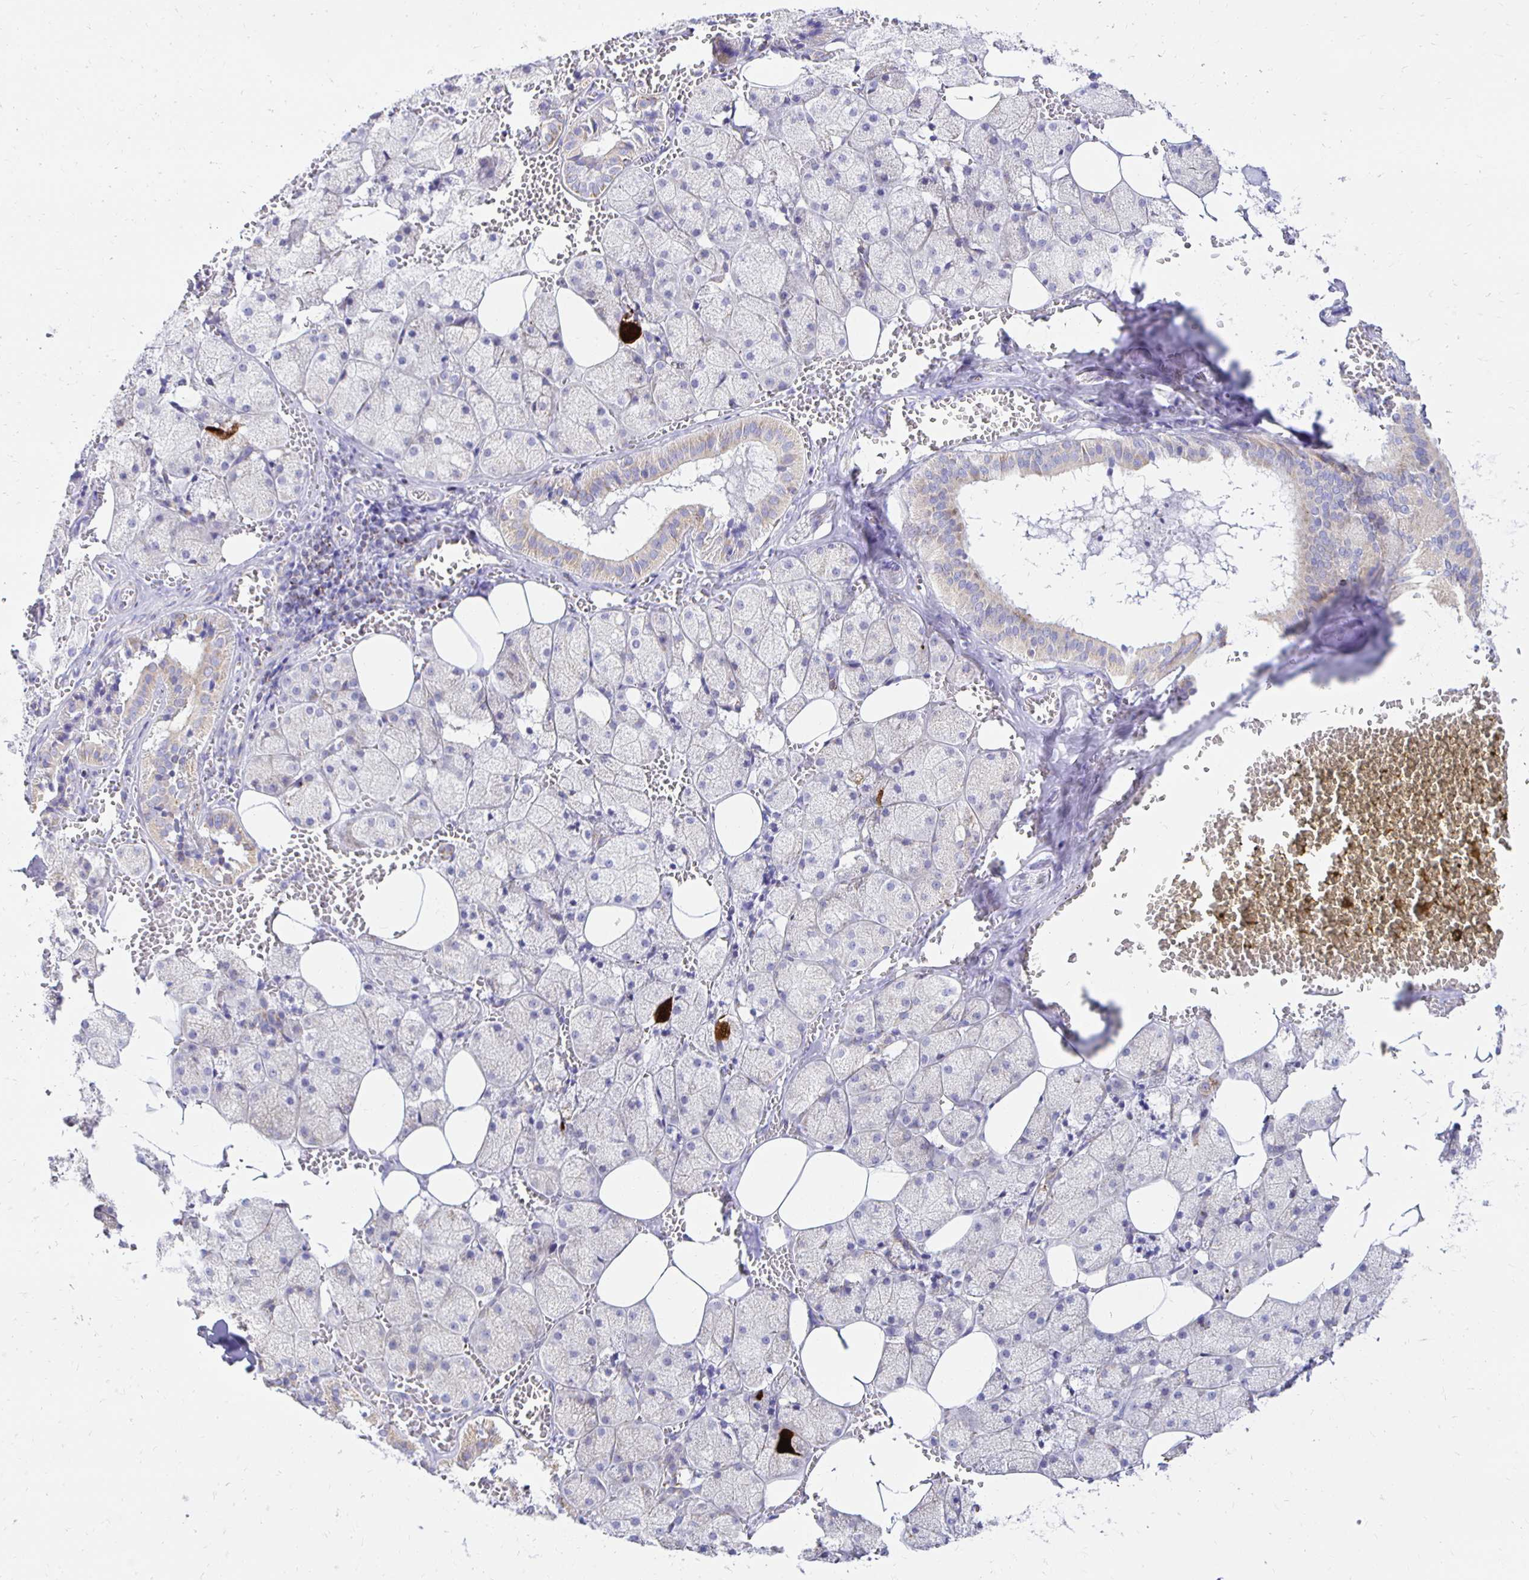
{"staining": {"intensity": "moderate", "quantity": "<25%", "location": "cytoplasmic/membranous"}, "tissue": "salivary gland", "cell_type": "Glandular cells", "image_type": "normal", "snomed": [{"axis": "morphology", "description": "Normal tissue, NOS"}, {"axis": "topography", "description": "Salivary gland"}, {"axis": "topography", "description": "Peripheral nerve tissue"}], "caption": "Immunohistochemical staining of benign human salivary gland demonstrates low levels of moderate cytoplasmic/membranous expression in about <25% of glandular cells.", "gene": "PLAAT2", "patient": {"sex": "male", "age": 38}}